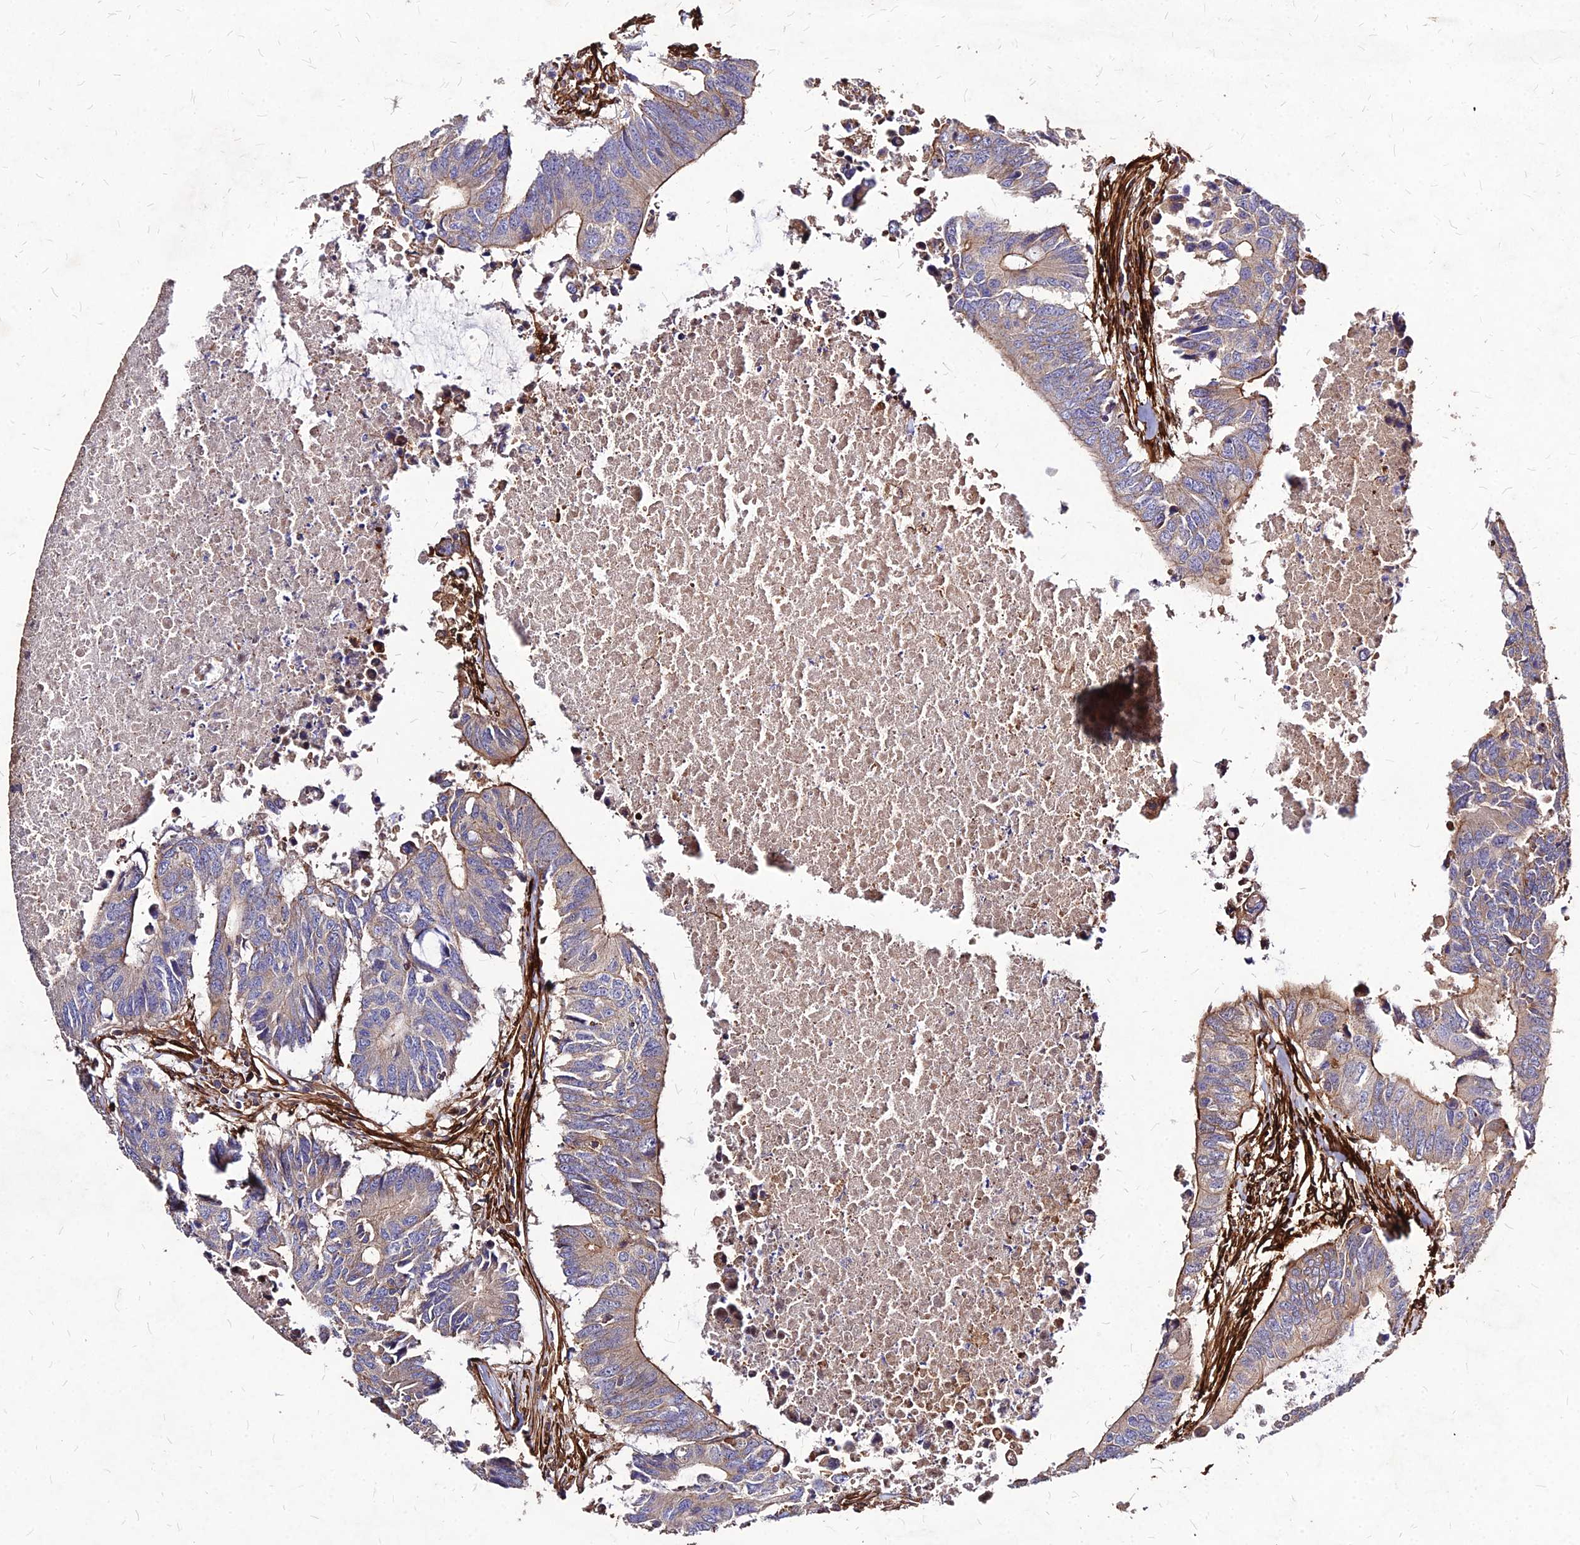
{"staining": {"intensity": "weak", "quantity": ">75%", "location": "cytoplasmic/membranous"}, "tissue": "colorectal cancer", "cell_type": "Tumor cells", "image_type": "cancer", "snomed": [{"axis": "morphology", "description": "Adenocarcinoma, NOS"}, {"axis": "topography", "description": "Colon"}], "caption": "Tumor cells demonstrate weak cytoplasmic/membranous expression in about >75% of cells in colorectal cancer (adenocarcinoma). Using DAB (3,3'-diaminobenzidine) (brown) and hematoxylin (blue) stains, captured at high magnification using brightfield microscopy.", "gene": "EFCC1", "patient": {"sex": "male", "age": 71}}